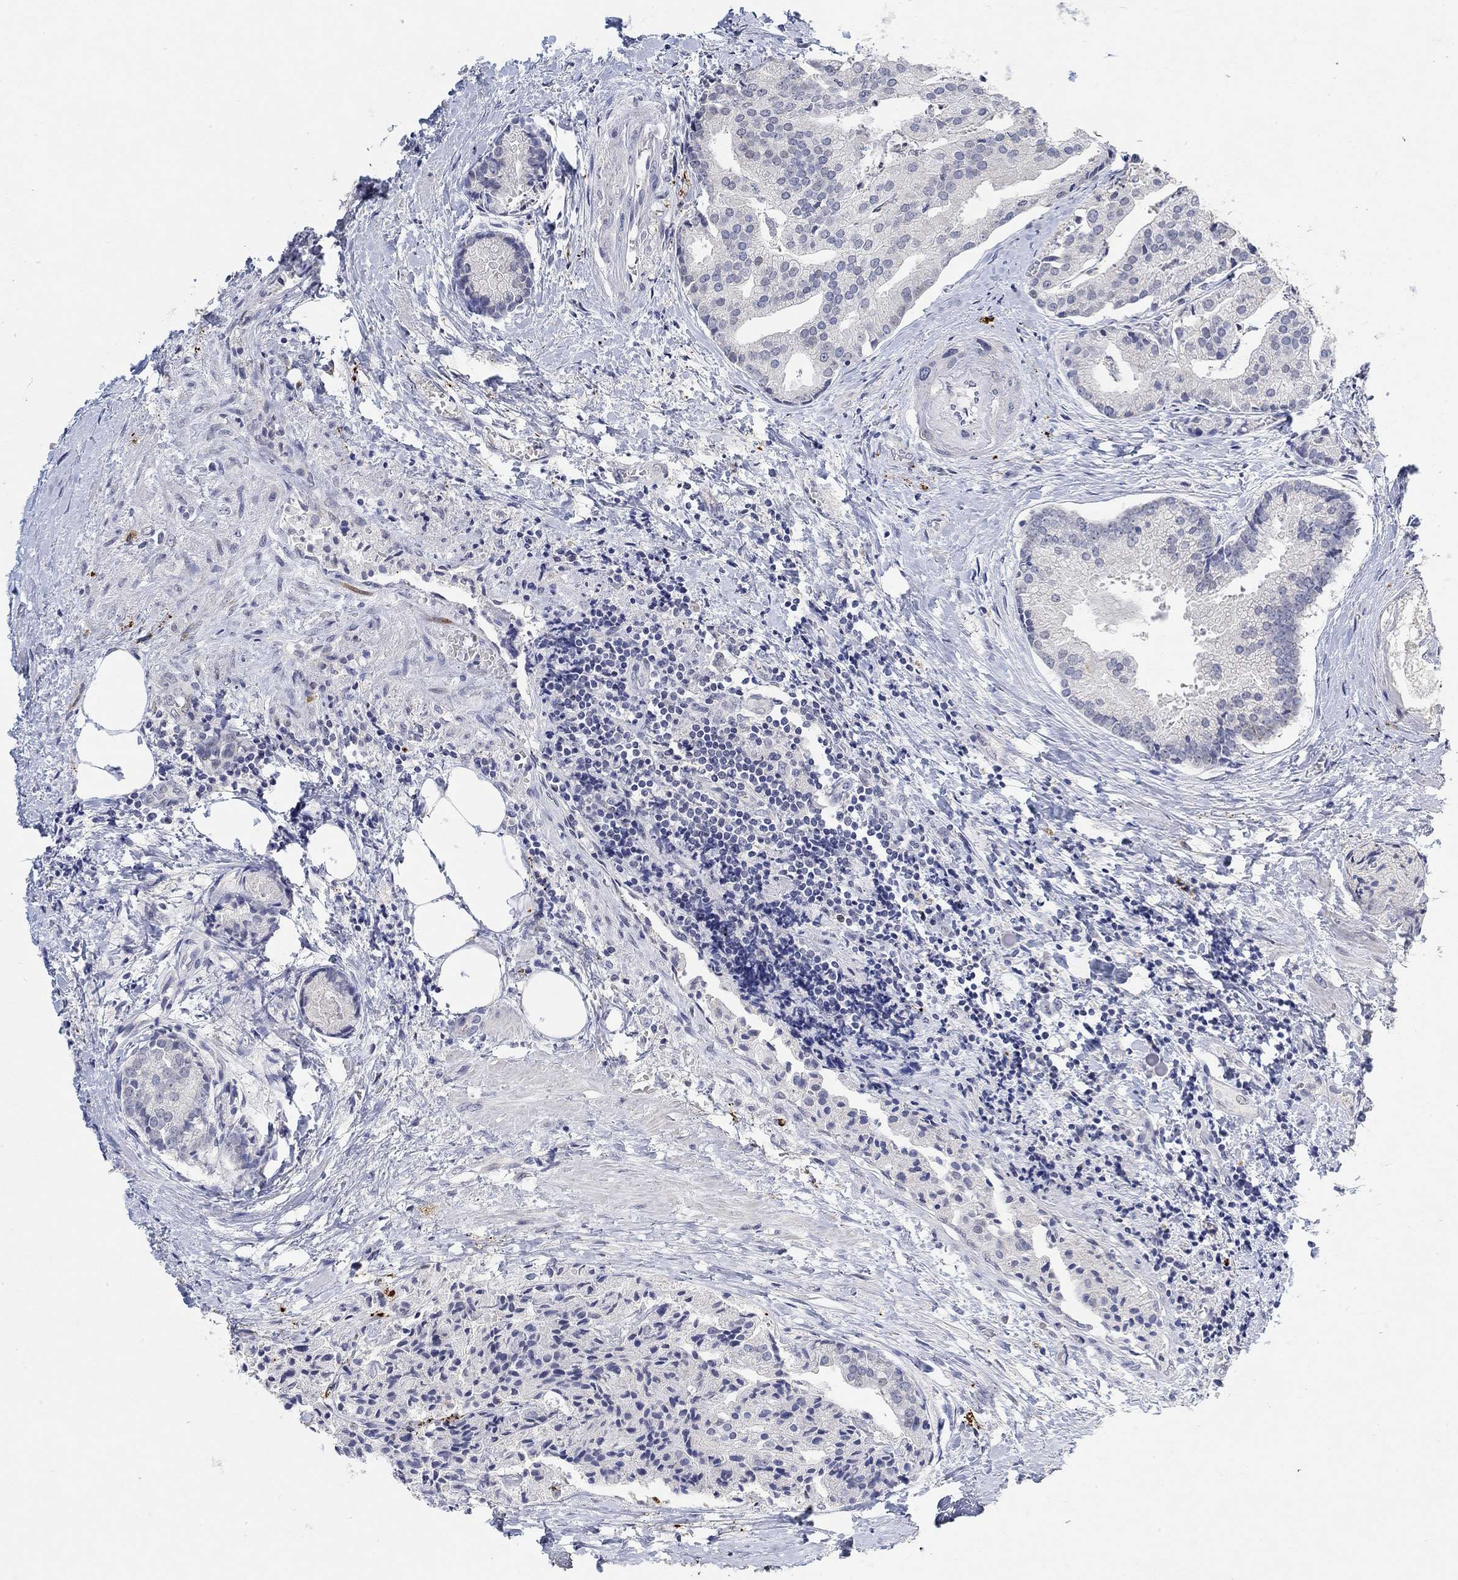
{"staining": {"intensity": "negative", "quantity": "none", "location": "none"}, "tissue": "prostate cancer", "cell_type": "Tumor cells", "image_type": "cancer", "snomed": [{"axis": "morphology", "description": "Adenocarcinoma, NOS"}, {"axis": "topography", "description": "Prostate and seminal vesicle, NOS"}, {"axis": "topography", "description": "Prostate"}], "caption": "Prostate adenocarcinoma was stained to show a protein in brown. There is no significant staining in tumor cells.", "gene": "VAT1L", "patient": {"sex": "male", "age": 44}}